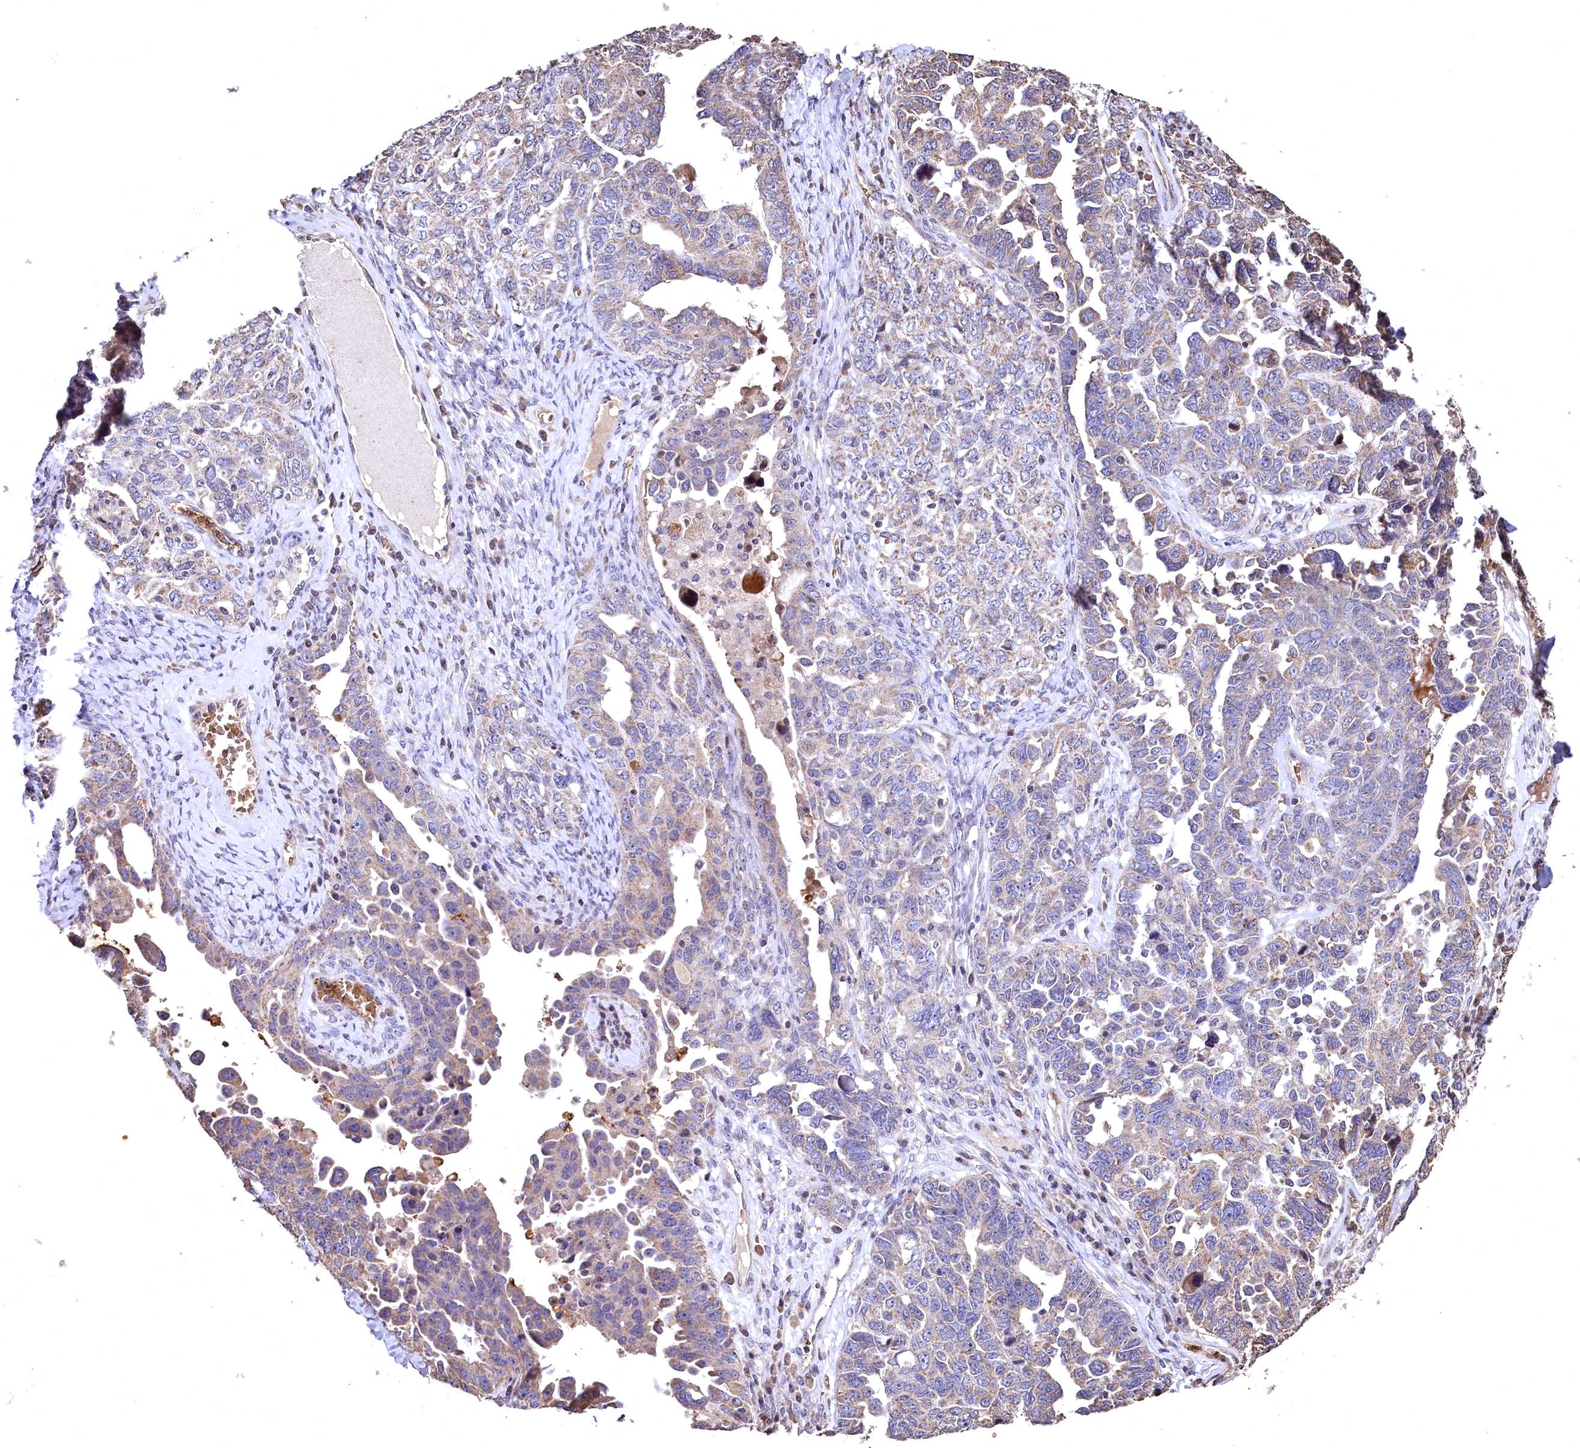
{"staining": {"intensity": "weak", "quantity": ">75%", "location": "cytoplasmic/membranous"}, "tissue": "ovarian cancer", "cell_type": "Tumor cells", "image_type": "cancer", "snomed": [{"axis": "morphology", "description": "Carcinoma, endometroid"}, {"axis": "topography", "description": "Ovary"}], "caption": "The immunohistochemical stain labels weak cytoplasmic/membranous staining in tumor cells of endometroid carcinoma (ovarian) tissue.", "gene": "SPTA1", "patient": {"sex": "female", "age": 62}}